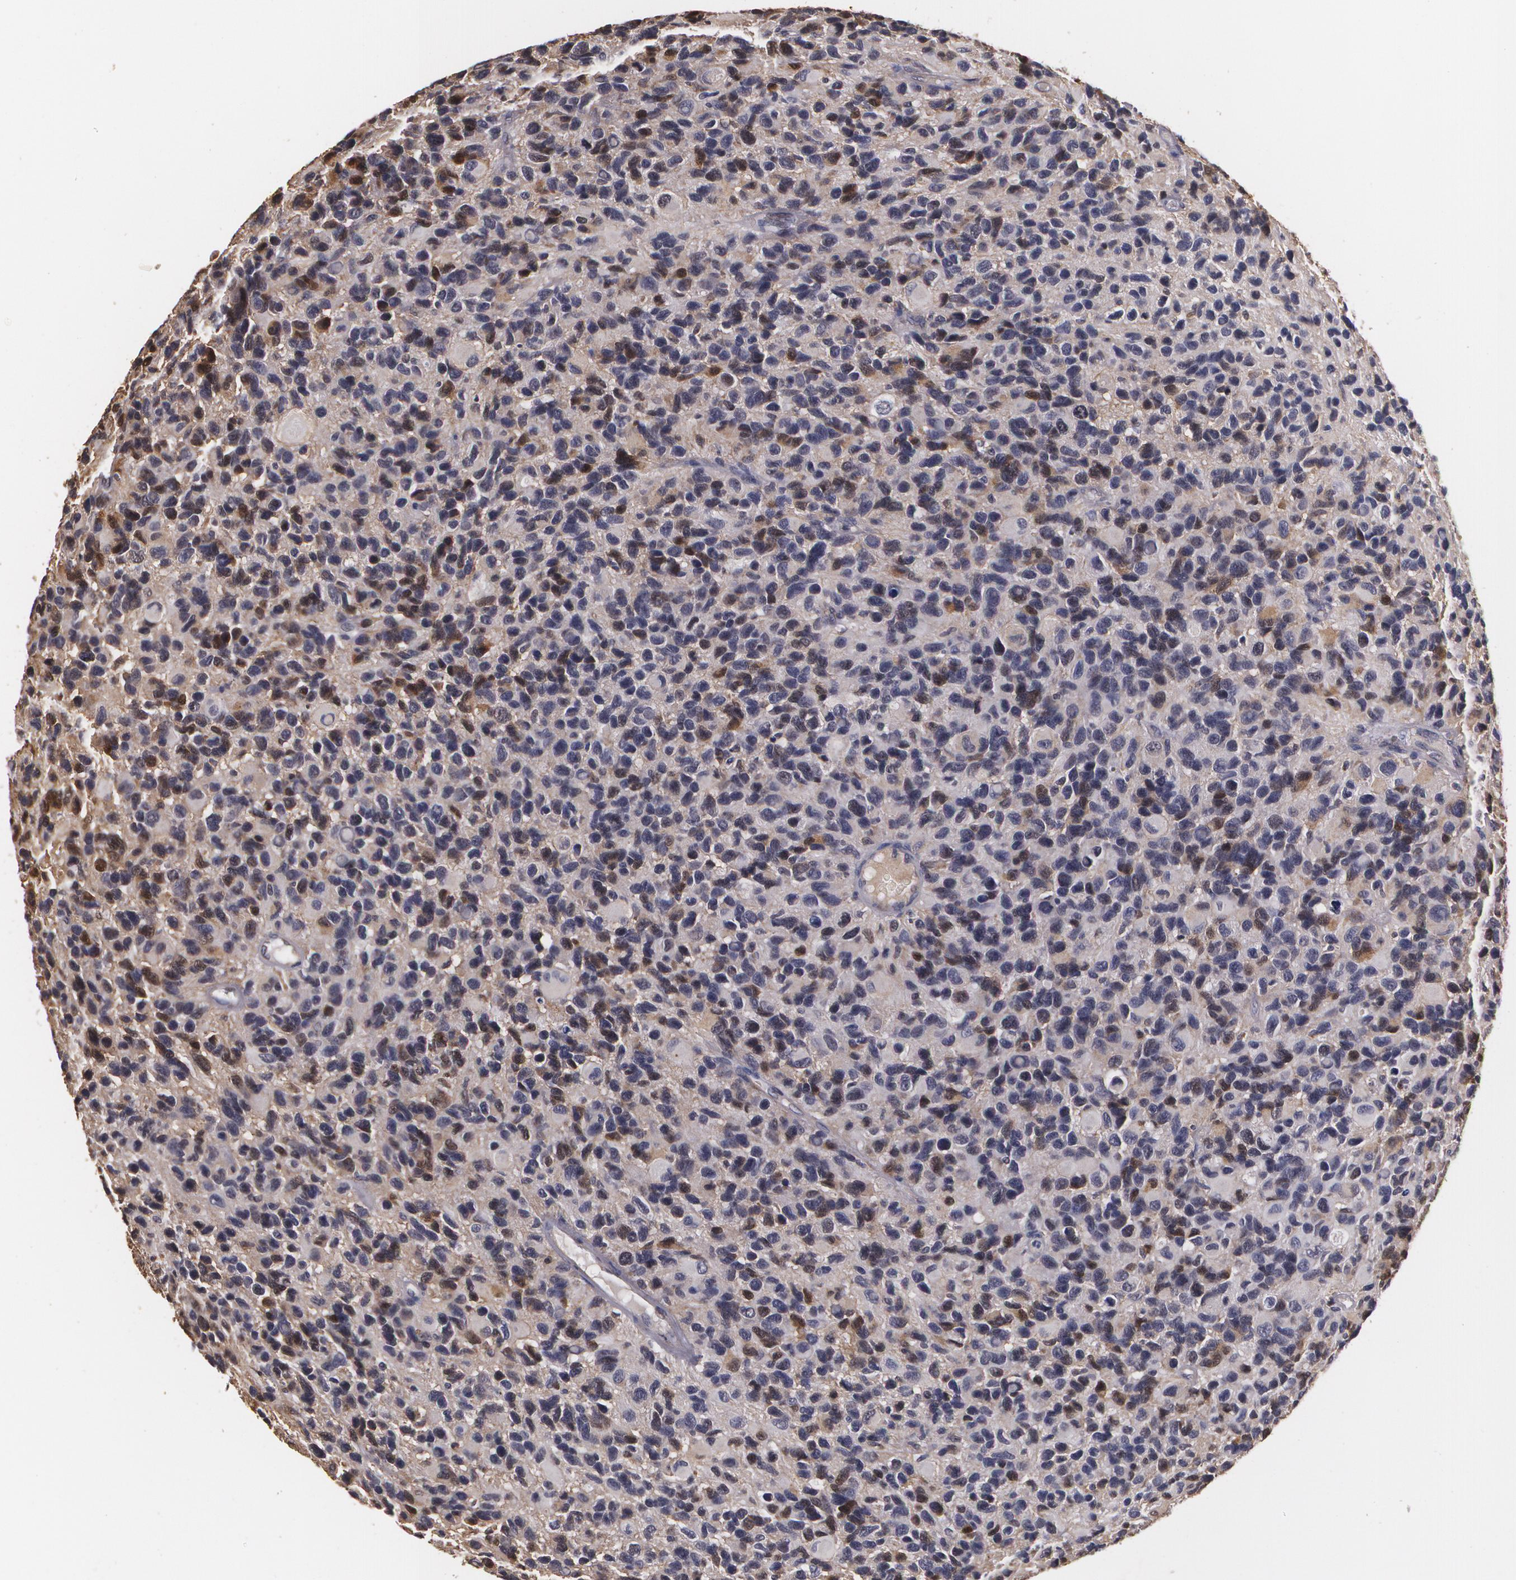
{"staining": {"intensity": "moderate", "quantity": "25%-75%", "location": "cytoplasmic/membranous,nuclear"}, "tissue": "glioma", "cell_type": "Tumor cells", "image_type": "cancer", "snomed": [{"axis": "morphology", "description": "Glioma, malignant, High grade"}, {"axis": "topography", "description": "Brain"}], "caption": "Protein staining of high-grade glioma (malignant) tissue exhibits moderate cytoplasmic/membranous and nuclear staining in approximately 25%-75% of tumor cells. The staining was performed using DAB to visualize the protein expression in brown, while the nuclei were stained in blue with hematoxylin (Magnification: 20x).", "gene": "BRCA1", "patient": {"sex": "male", "age": 77}}